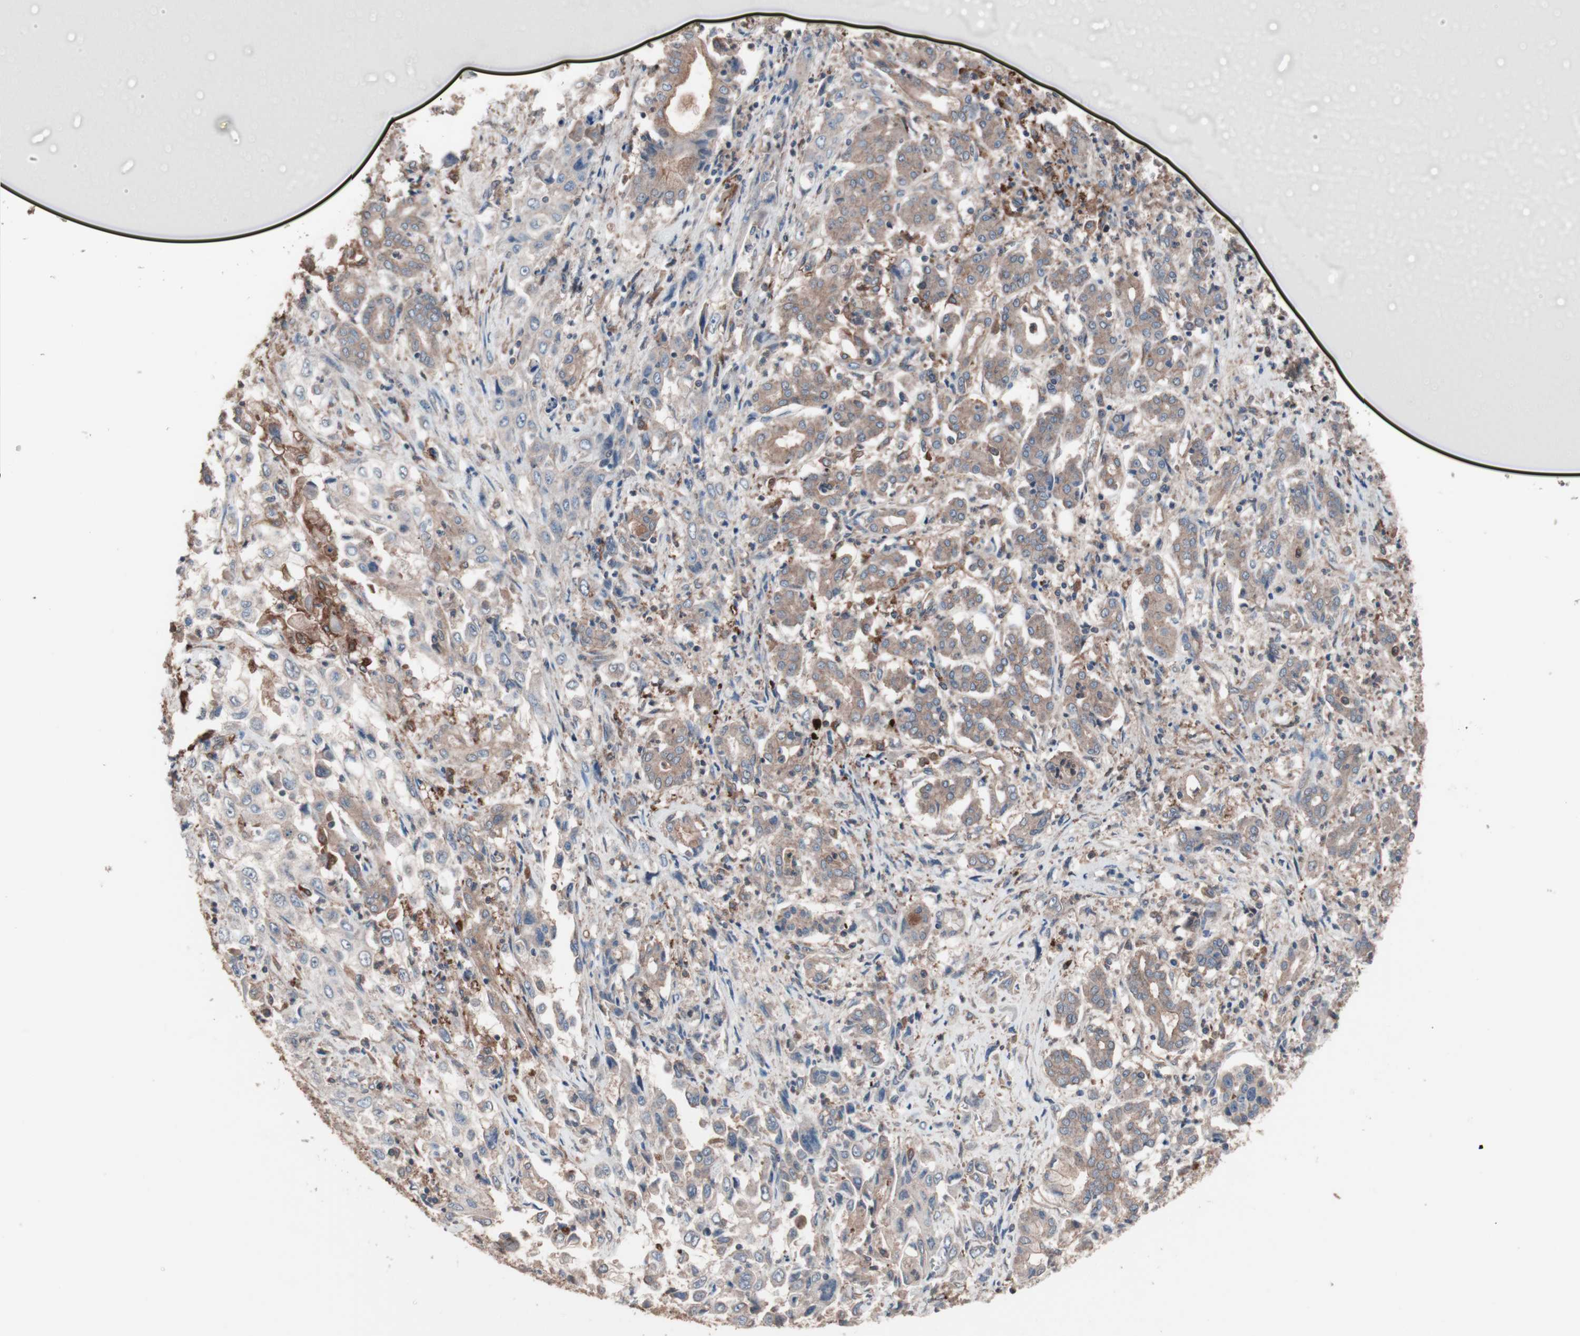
{"staining": {"intensity": "weak", "quantity": "25%-75%", "location": "cytoplasmic/membranous"}, "tissue": "pancreatic cancer", "cell_type": "Tumor cells", "image_type": "cancer", "snomed": [{"axis": "morphology", "description": "Adenocarcinoma, NOS"}, {"axis": "topography", "description": "Pancreas"}], "caption": "Protein staining of pancreatic cancer tissue exhibits weak cytoplasmic/membranous positivity in approximately 25%-75% of tumor cells.", "gene": "ATG7", "patient": {"sex": "male", "age": 70}}